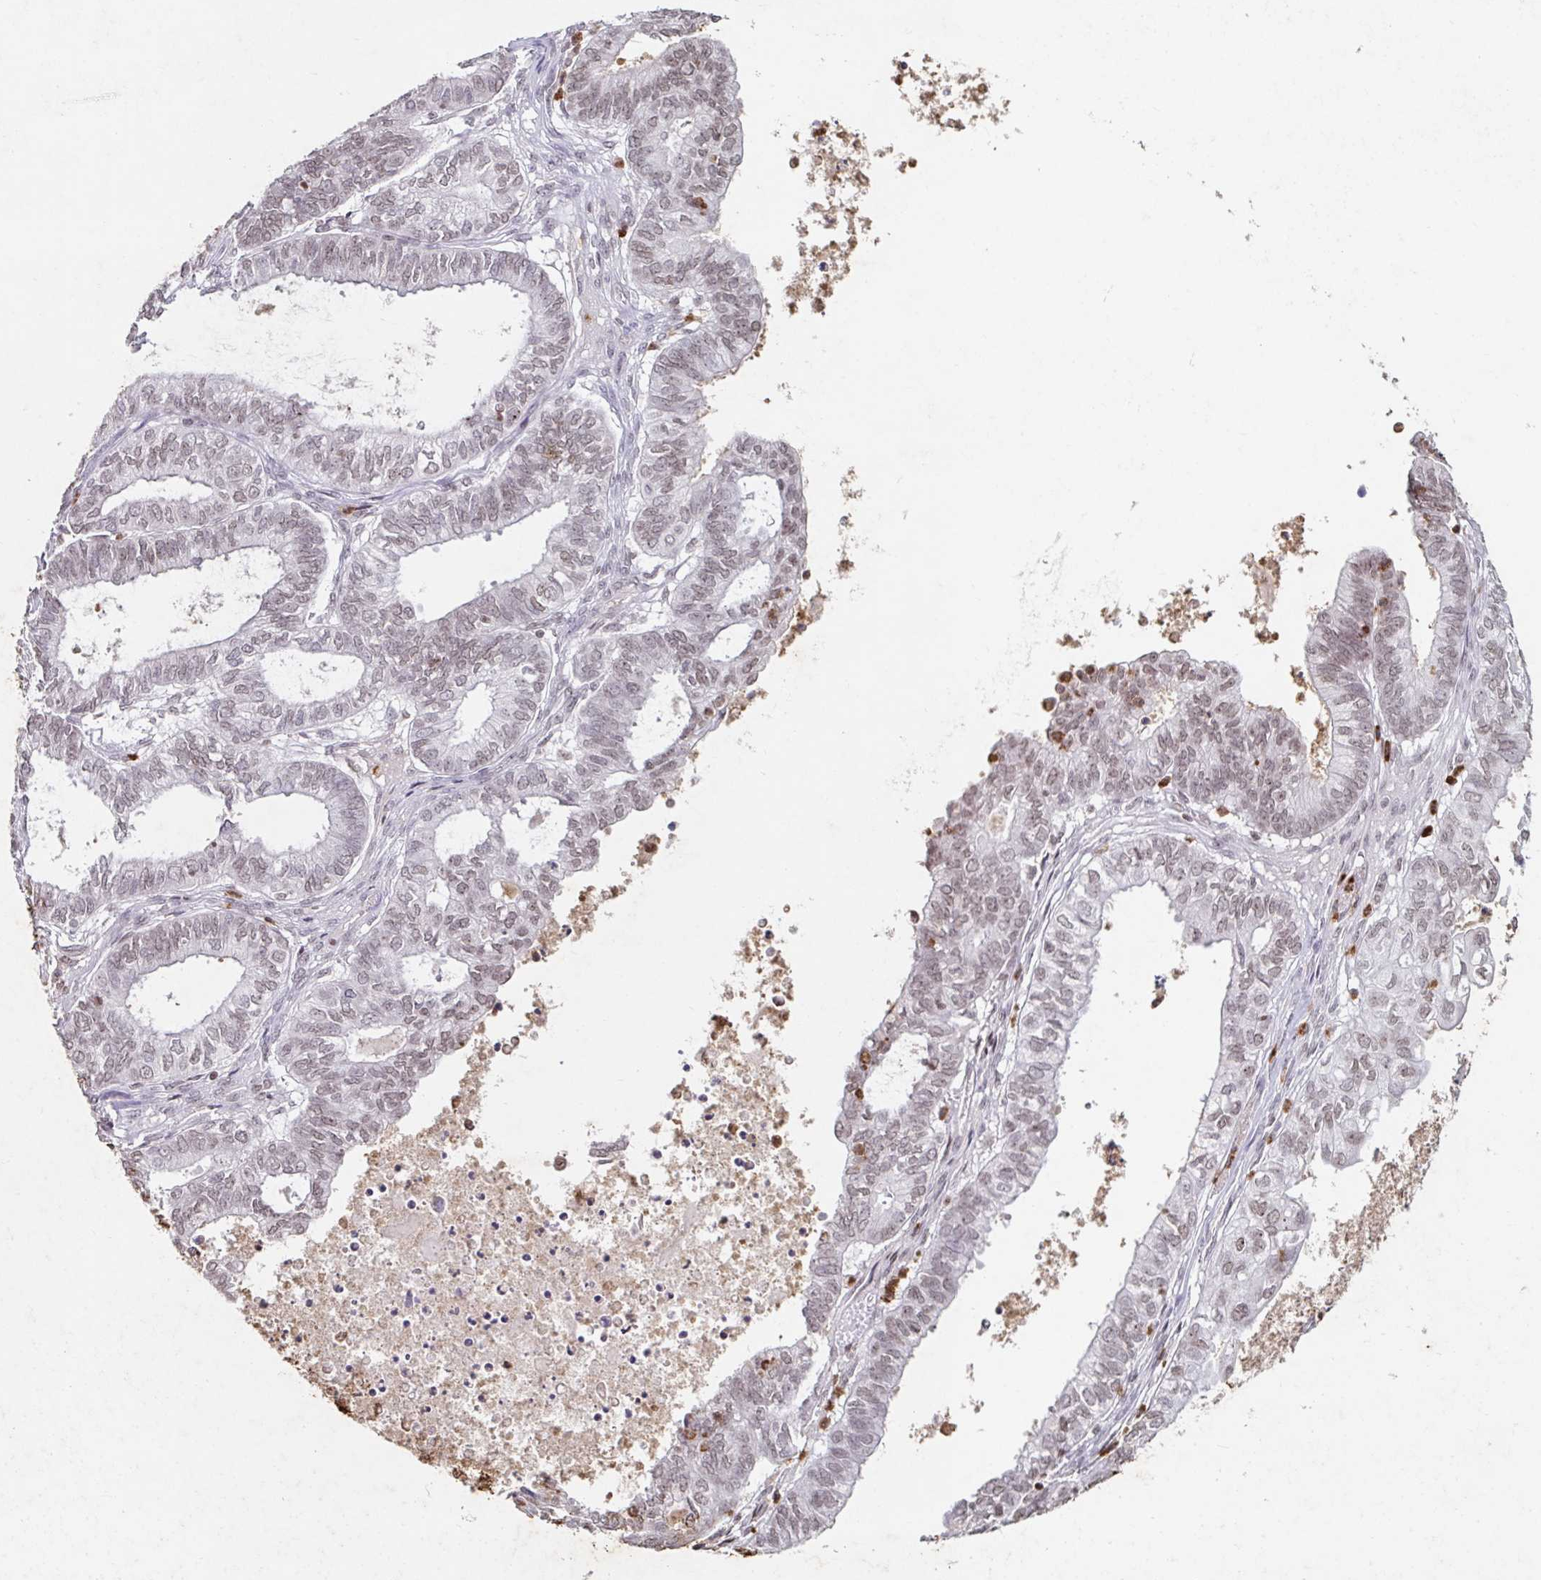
{"staining": {"intensity": "weak", "quantity": "25%-75%", "location": "nuclear"}, "tissue": "ovarian cancer", "cell_type": "Tumor cells", "image_type": "cancer", "snomed": [{"axis": "morphology", "description": "Carcinoma, endometroid"}, {"axis": "topography", "description": "Ovary"}], "caption": "This histopathology image shows ovarian cancer stained with immunohistochemistry to label a protein in brown. The nuclear of tumor cells show weak positivity for the protein. Nuclei are counter-stained blue.", "gene": "C19orf53", "patient": {"sex": "female", "age": 64}}